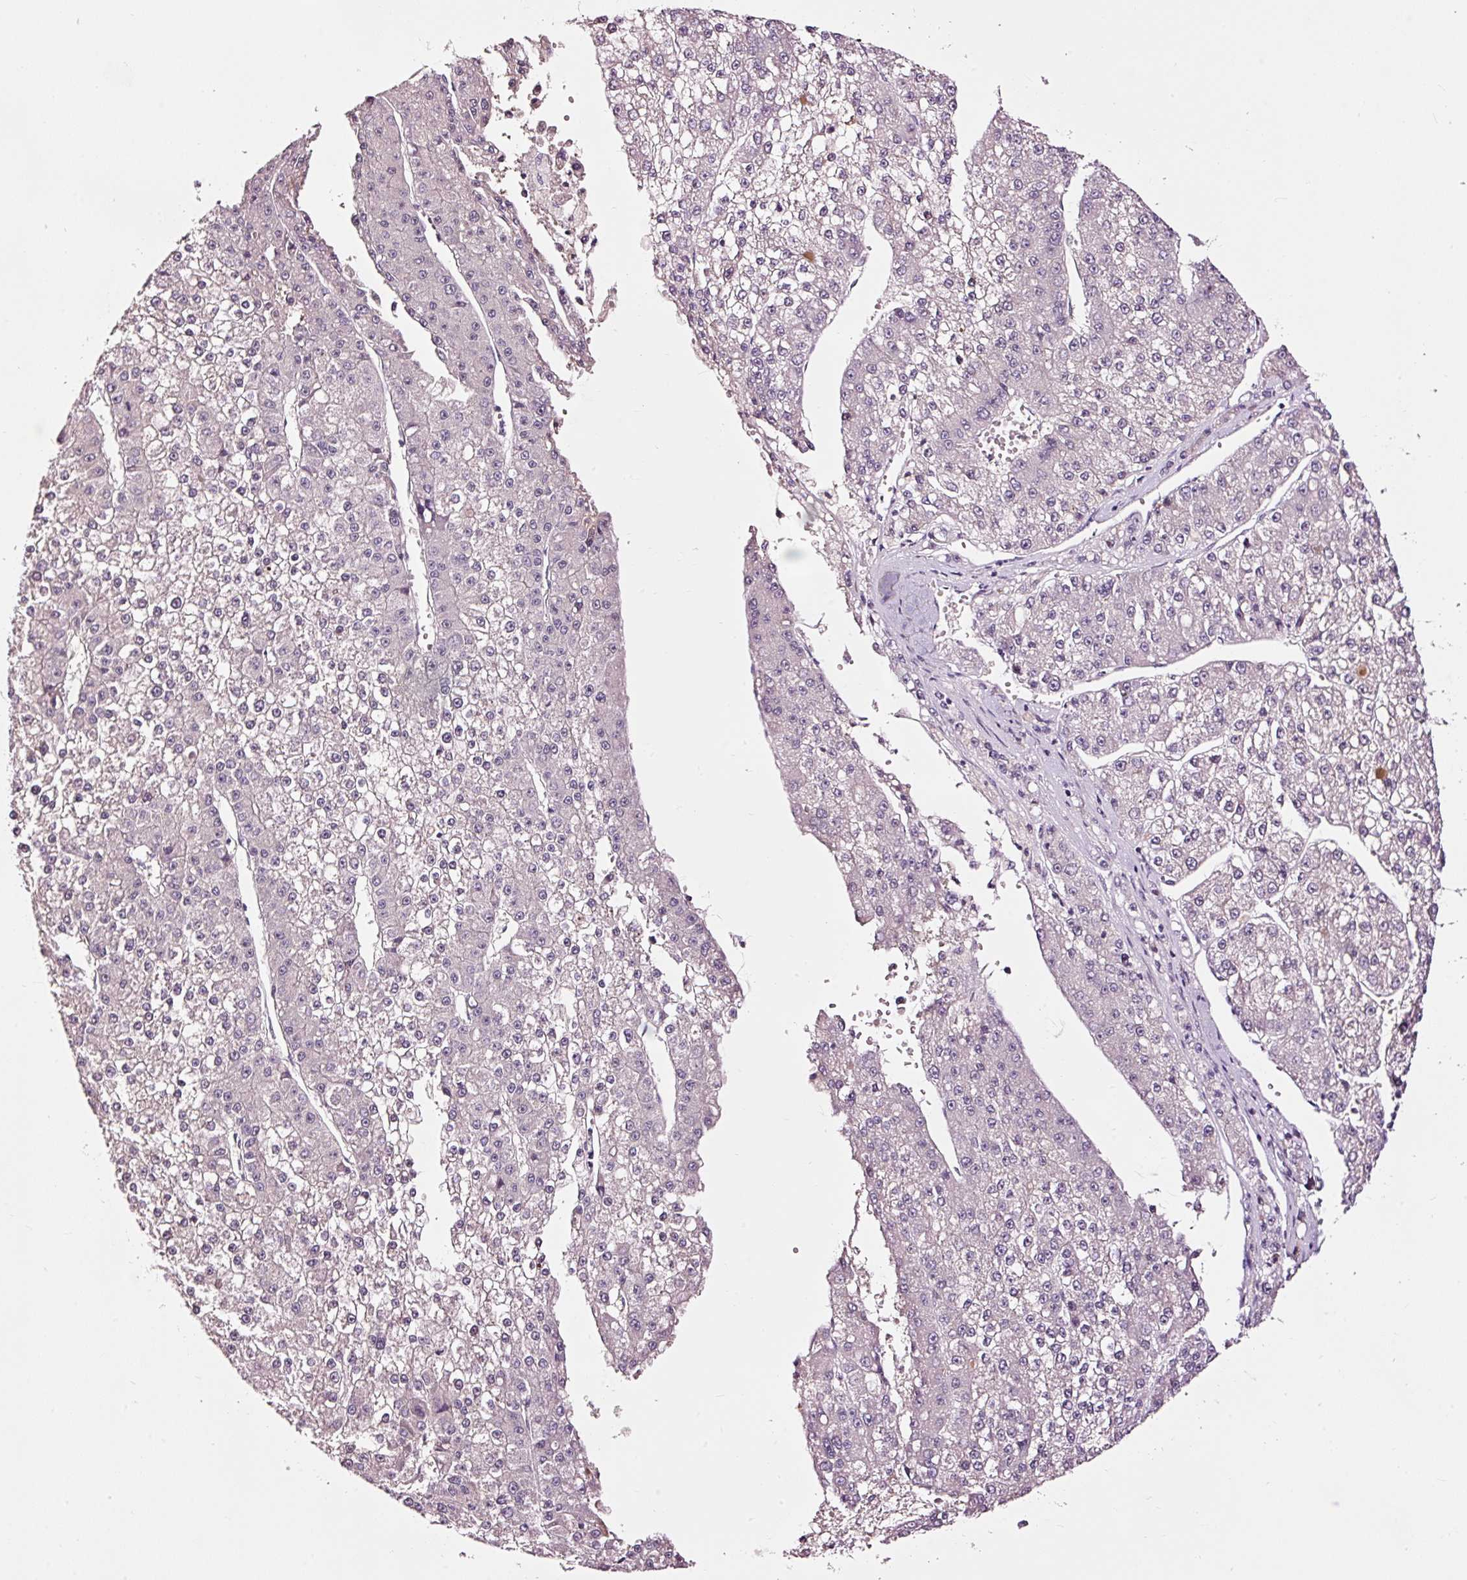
{"staining": {"intensity": "negative", "quantity": "none", "location": "none"}, "tissue": "liver cancer", "cell_type": "Tumor cells", "image_type": "cancer", "snomed": [{"axis": "morphology", "description": "Carcinoma, Hepatocellular, NOS"}, {"axis": "topography", "description": "Liver"}], "caption": "Liver hepatocellular carcinoma was stained to show a protein in brown. There is no significant positivity in tumor cells.", "gene": "UTP14A", "patient": {"sex": "female", "age": 73}}